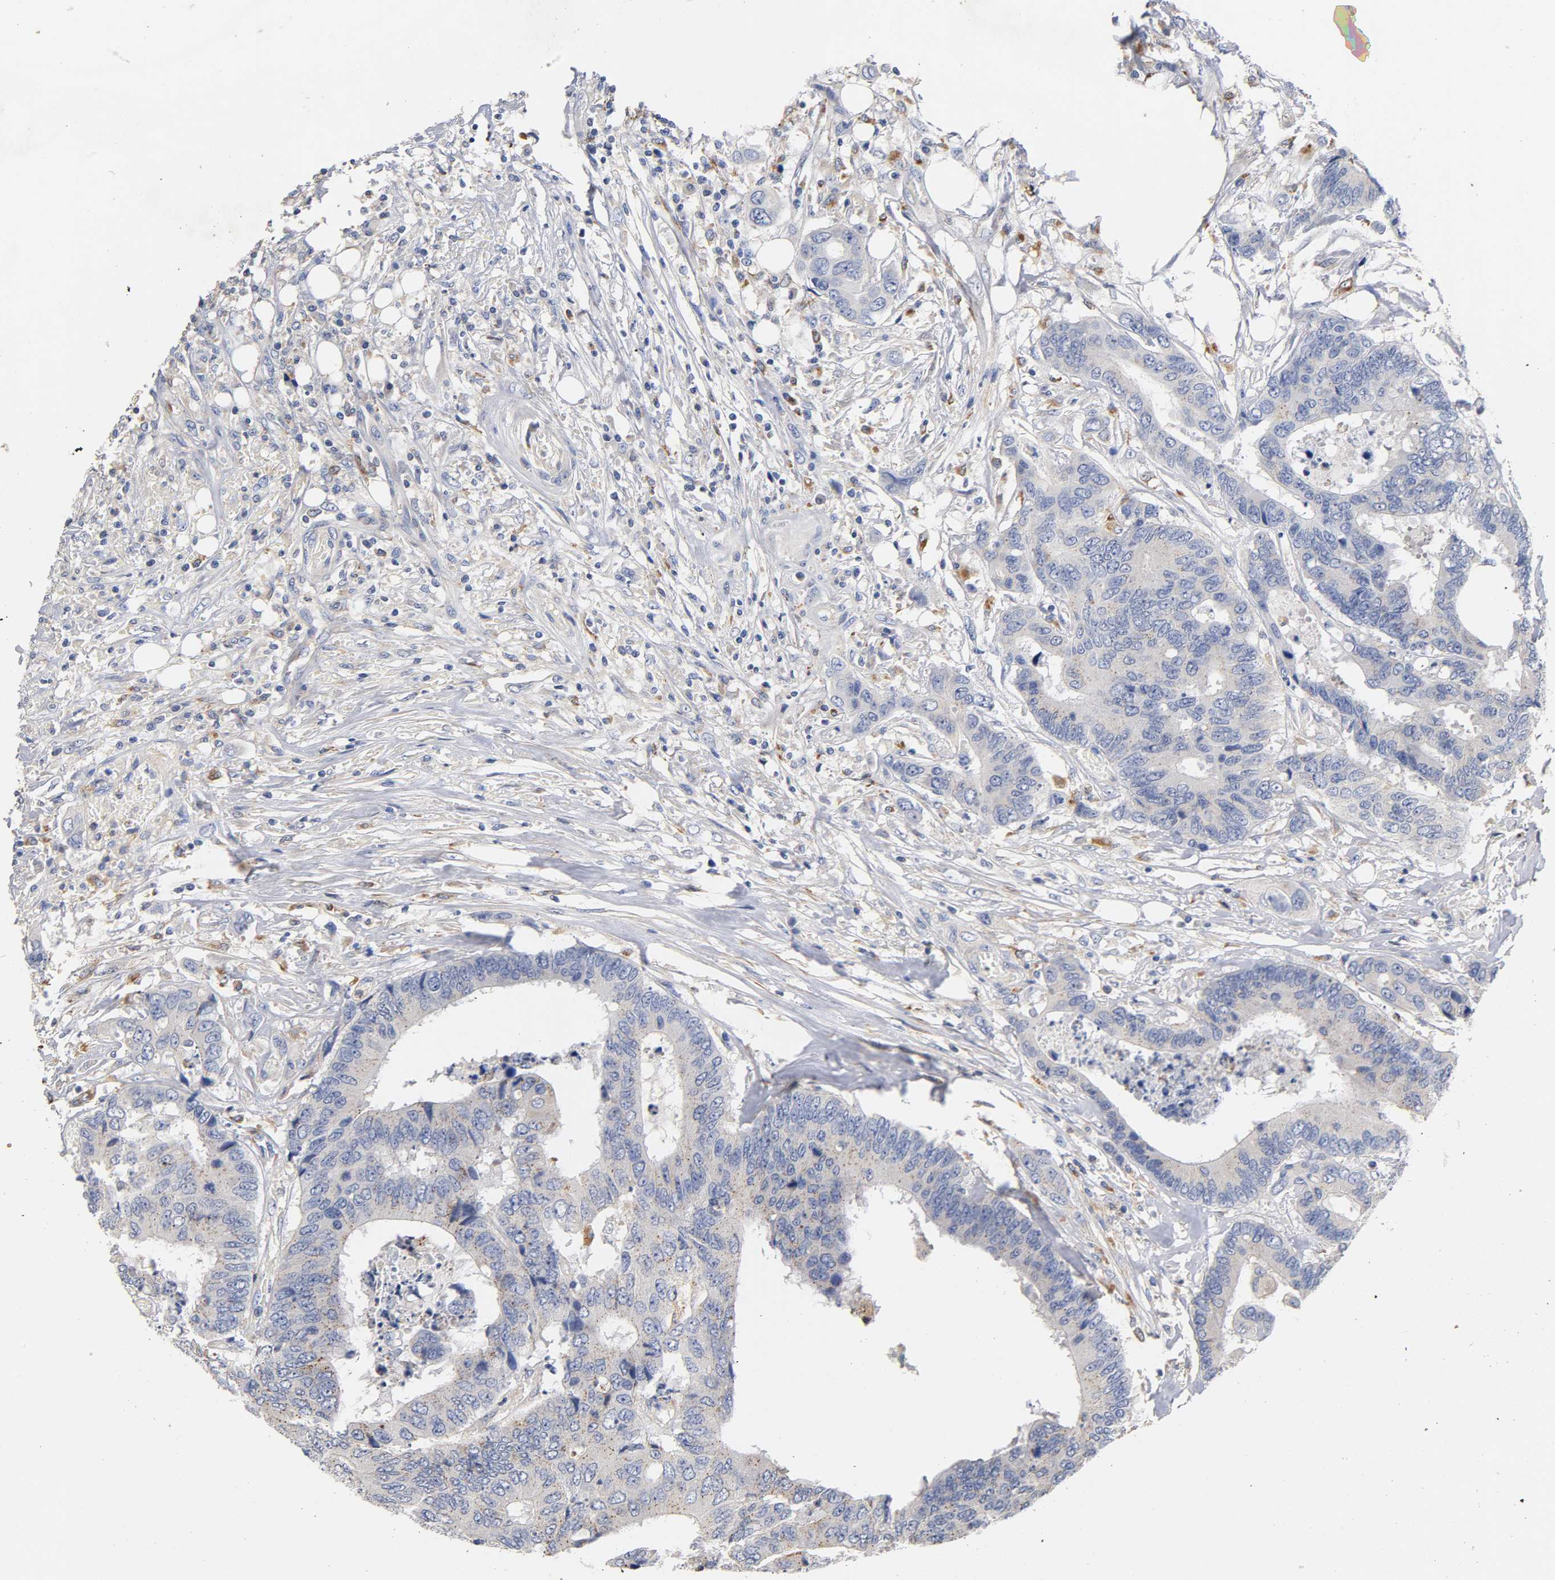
{"staining": {"intensity": "negative", "quantity": "none", "location": "none"}, "tissue": "colorectal cancer", "cell_type": "Tumor cells", "image_type": "cancer", "snomed": [{"axis": "morphology", "description": "Adenocarcinoma, NOS"}, {"axis": "topography", "description": "Rectum"}], "caption": "High magnification brightfield microscopy of colorectal cancer stained with DAB (brown) and counterstained with hematoxylin (blue): tumor cells show no significant positivity.", "gene": "SEMA5A", "patient": {"sex": "male", "age": 55}}